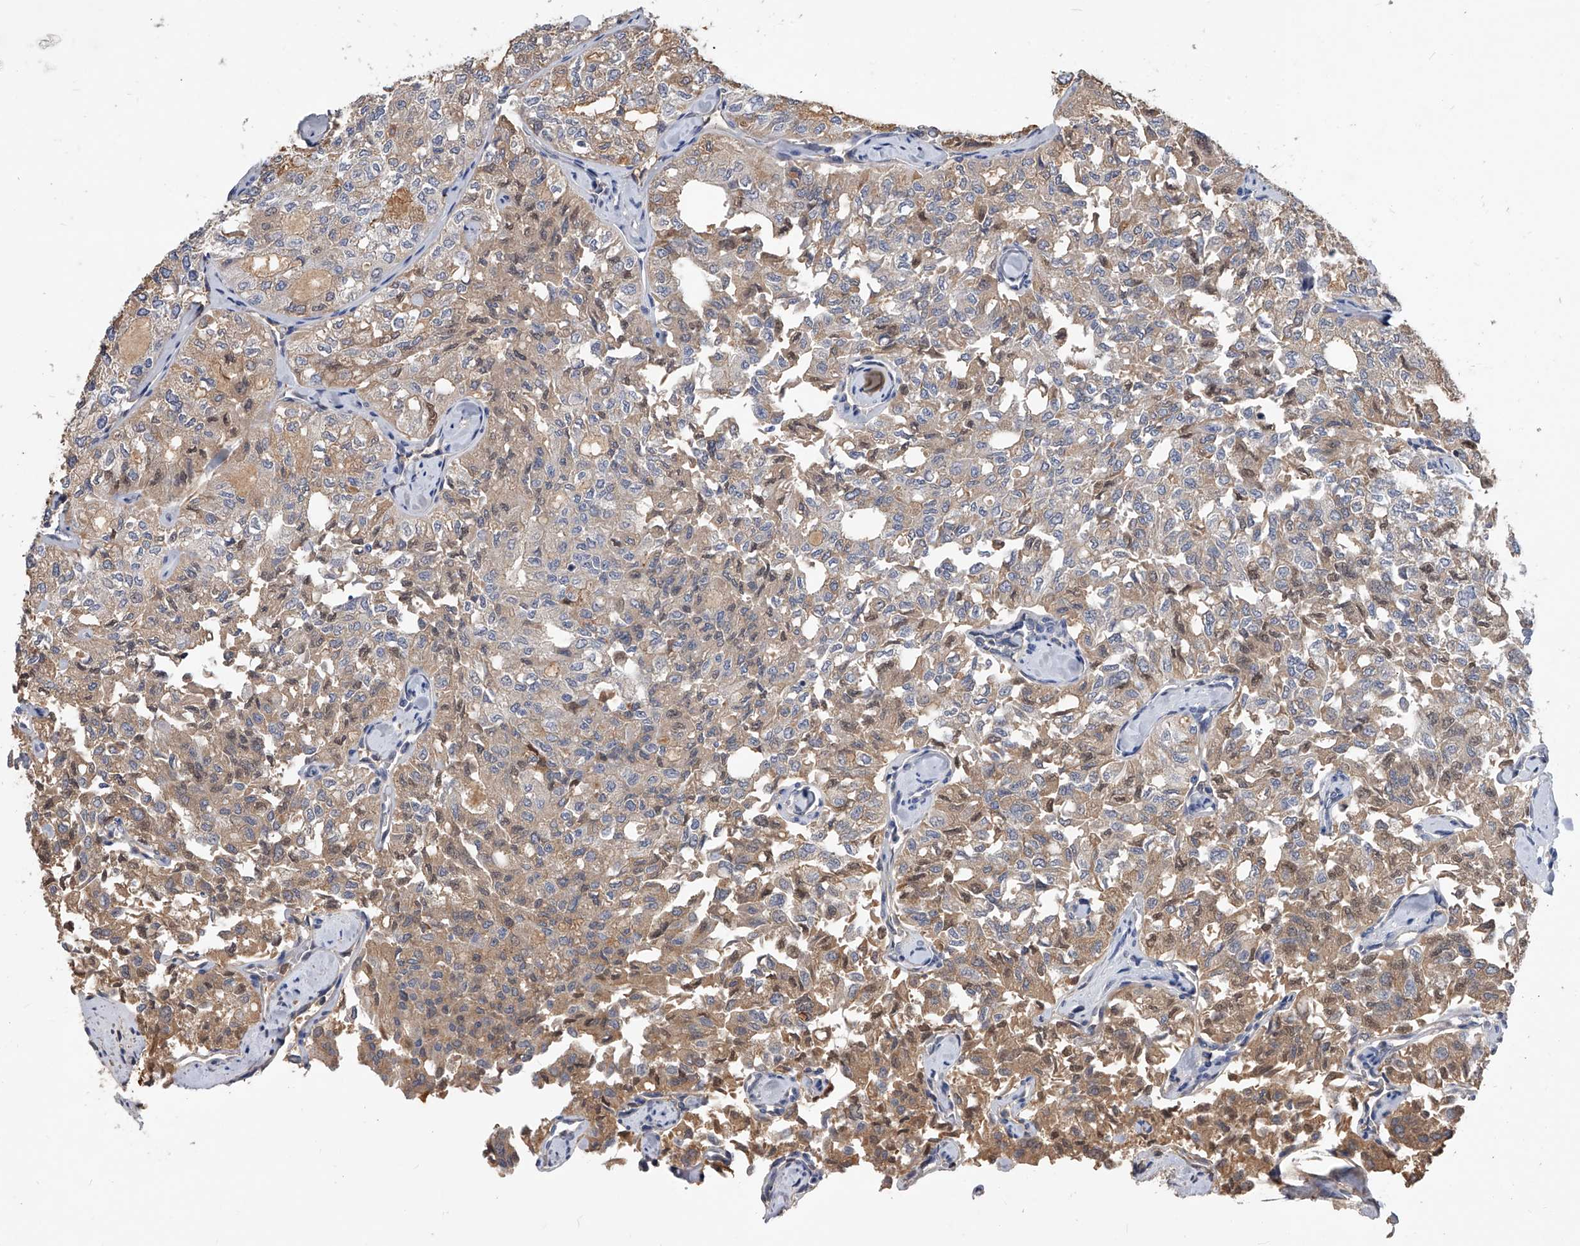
{"staining": {"intensity": "moderate", "quantity": "25%-75%", "location": "cytoplasmic/membranous"}, "tissue": "thyroid cancer", "cell_type": "Tumor cells", "image_type": "cancer", "snomed": [{"axis": "morphology", "description": "Follicular adenoma carcinoma, NOS"}, {"axis": "topography", "description": "Thyroid gland"}], "caption": "The photomicrograph reveals a brown stain indicating the presence of a protein in the cytoplasmic/membranous of tumor cells in follicular adenoma carcinoma (thyroid).", "gene": "ZNF25", "patient": {"sex": "male", "age": 75}}